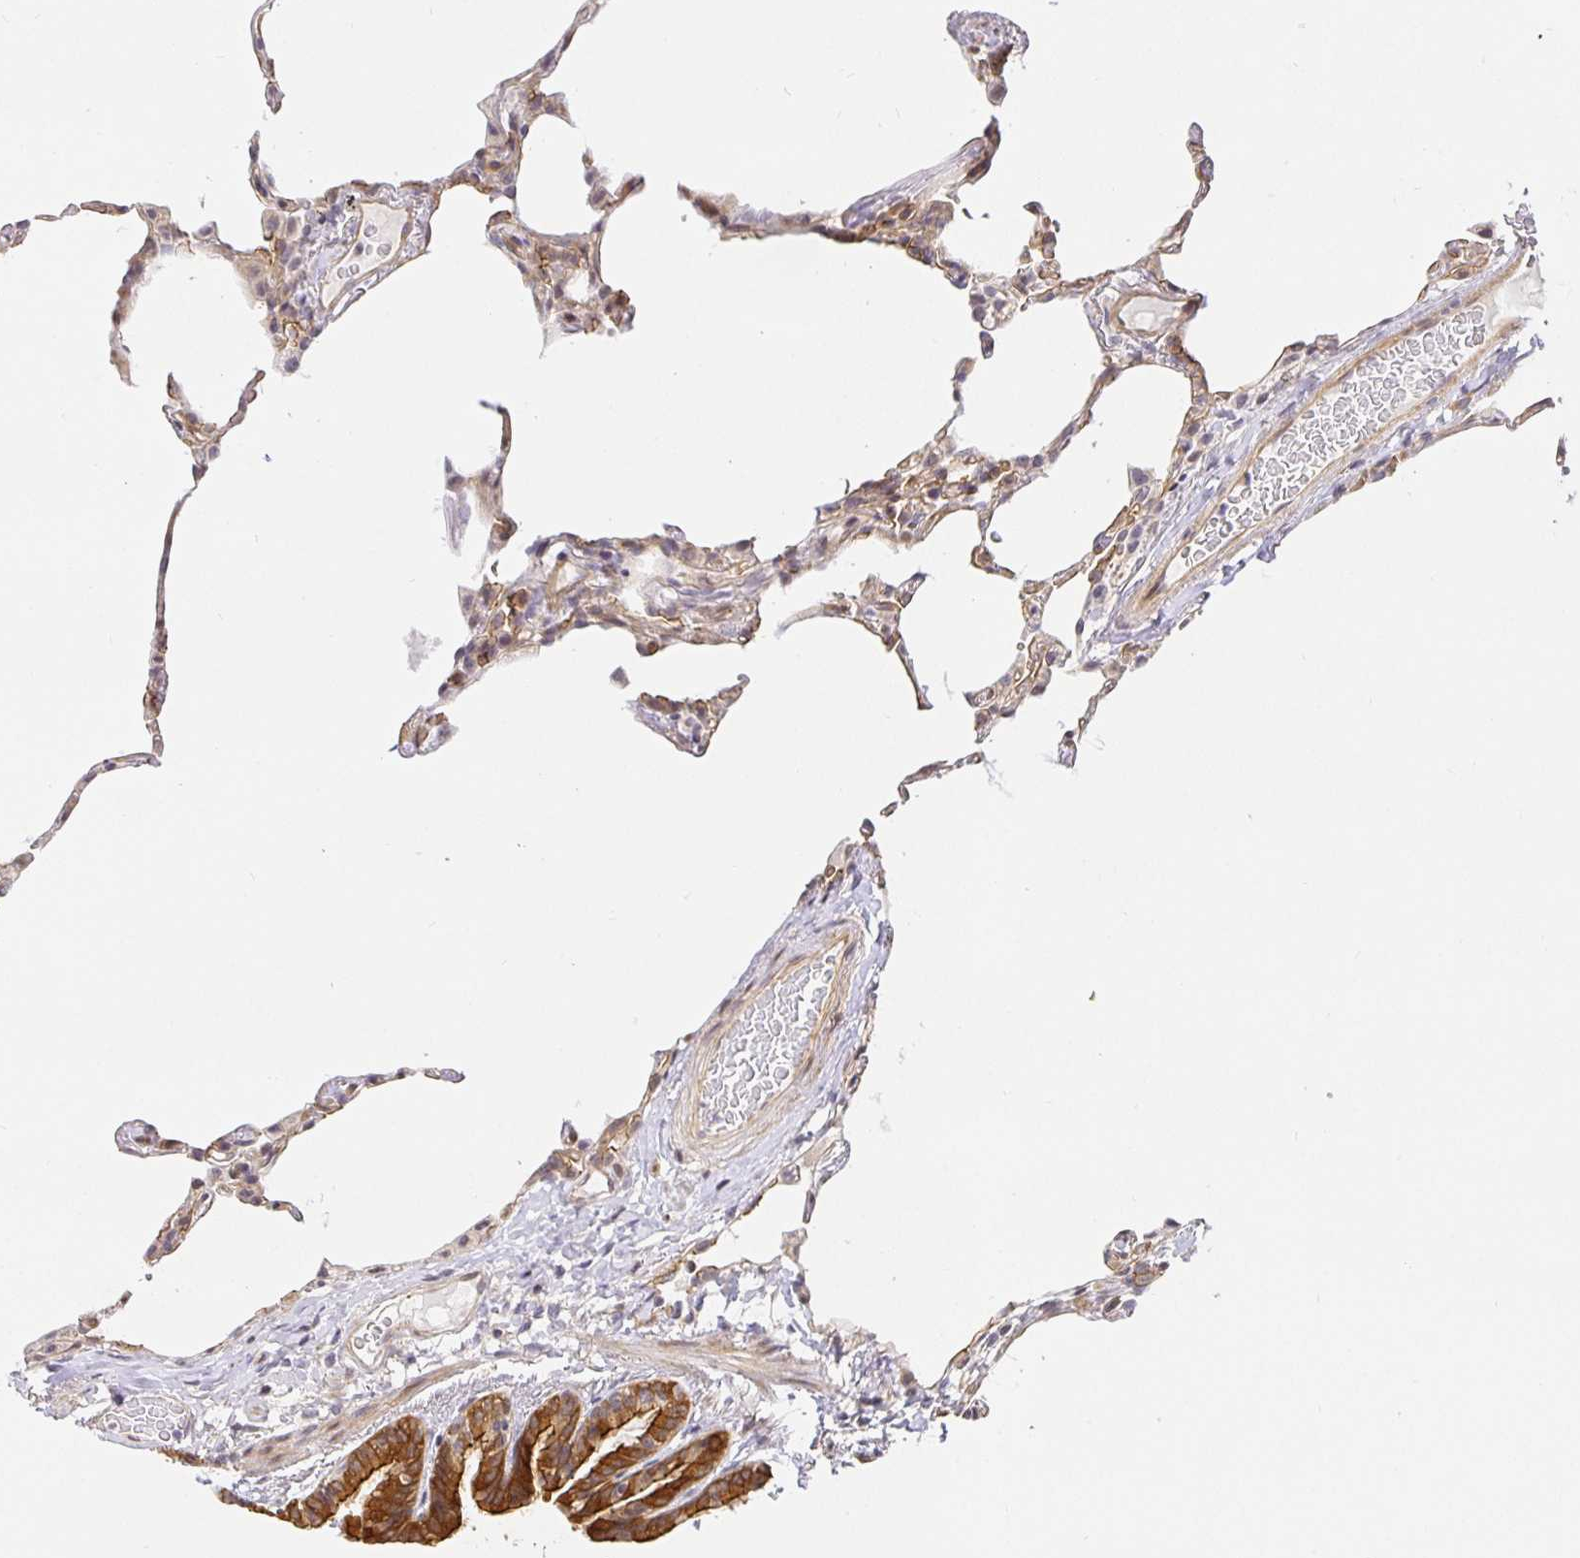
{"staining": {"intensity": "weak", "quantity": ">75%", "location": "cytoplasmic/membranous"}, "tissue": "lung", "cell_type": "Alveolar cells", "image_type": "normal", "snomed": [{"axis": "morphology", "description": "Normal tissue, NOS"}, {"axis": "topography", "description": "Lung"}], "caption": "Immunohistochemistry (IHC) photomicrograph of benign lung: human lung stained using IHC exhibits low levels of weak protein expression localized specifically in the cytoplasmic/membranous of alveolar cells, appearing as a cytoplasmic/membranous brown color.", "gene": "TJP3", "patient": {"sex": "female", "age": 57}}